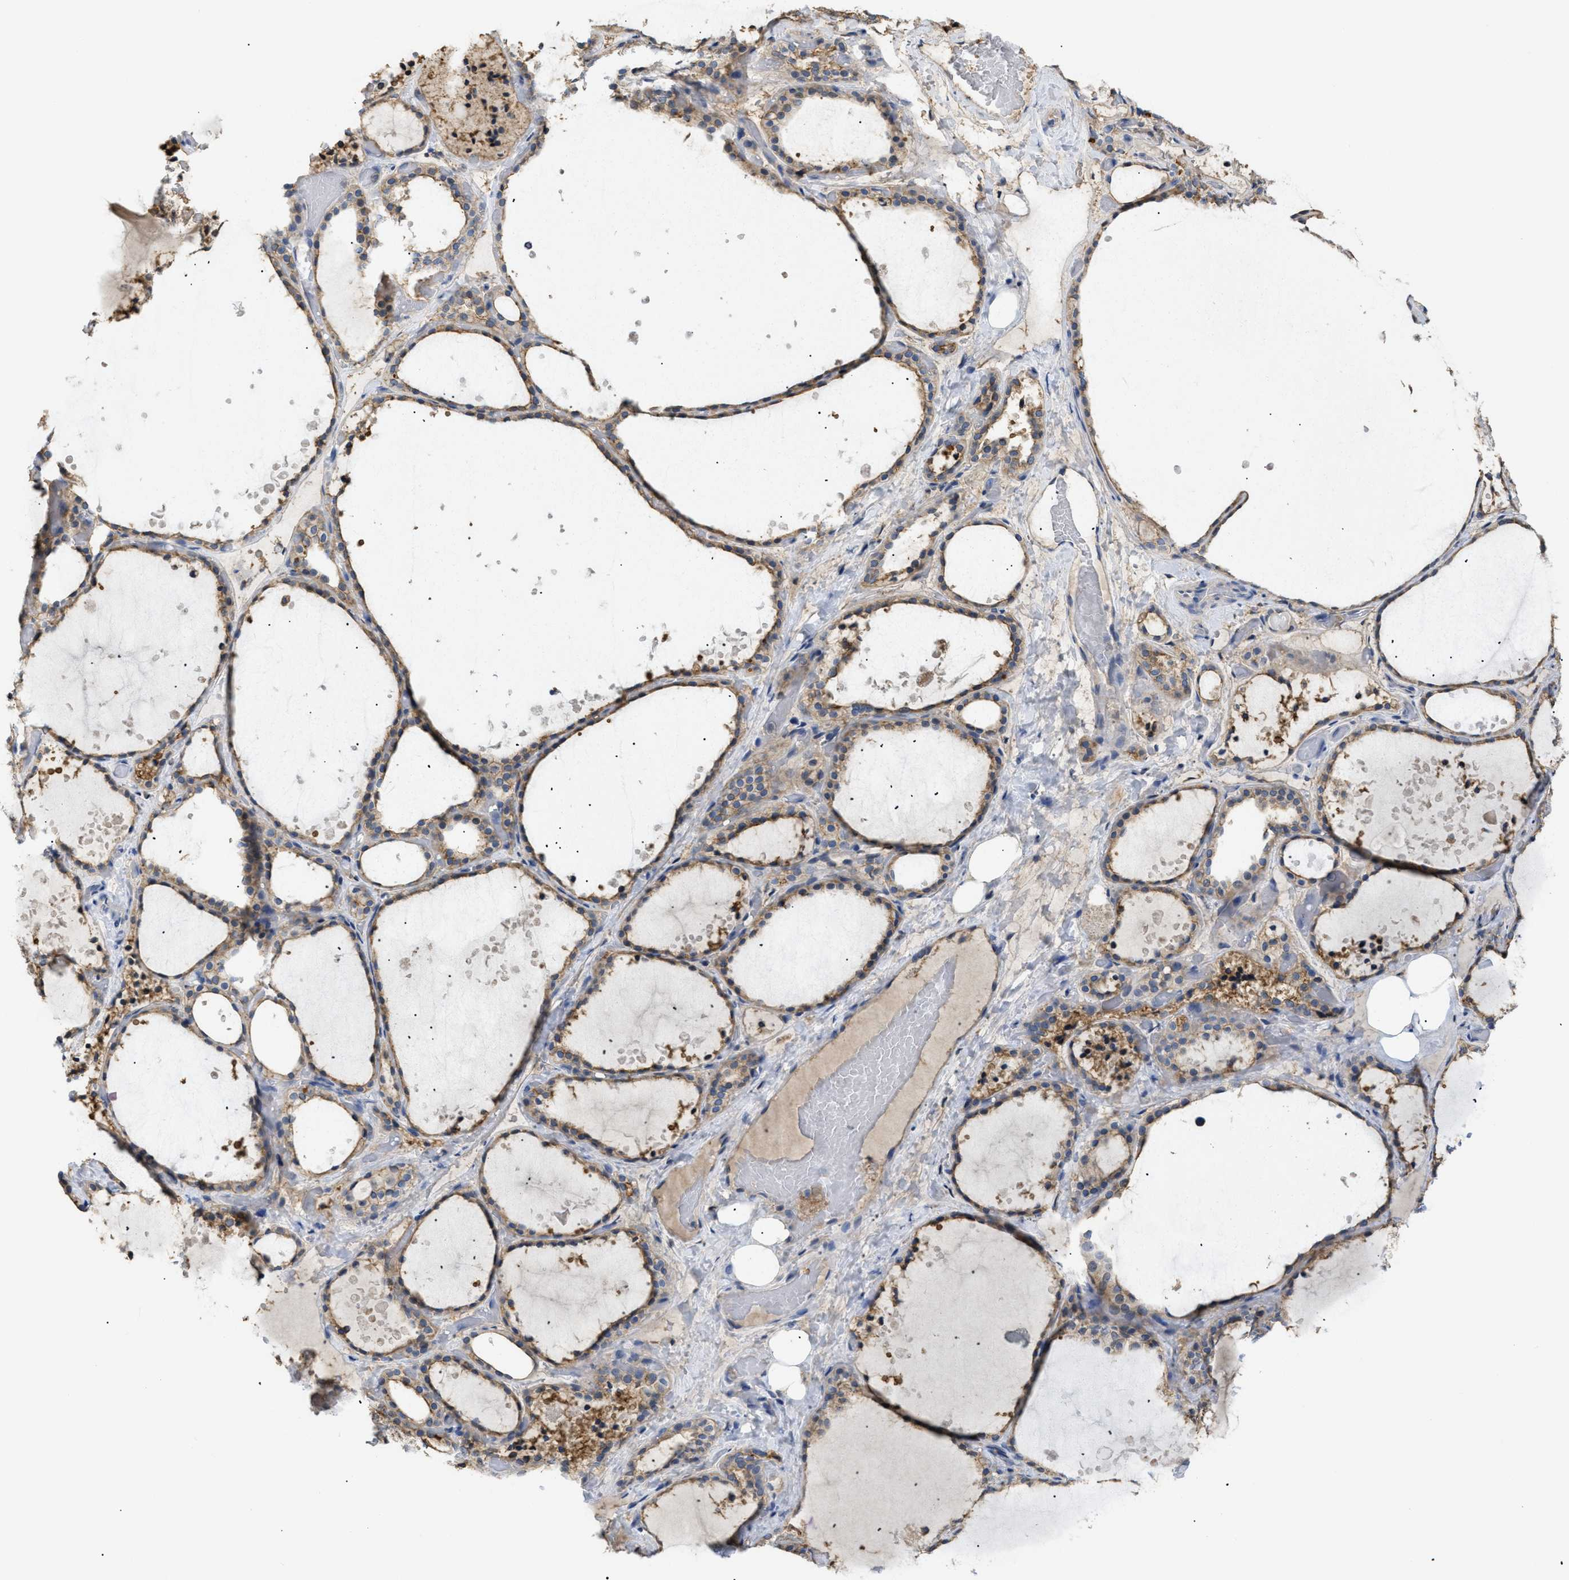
{"staining": {"intensity": "moderate", "quantity": ">75%", "location": "cytoplasmic/membranous"}, "tissue": "thyroid gland", "cell_type": "Glandular cells", "image_type": "normal", "snomed": [{"axis": "morphology", "description": "Normal tissue, NOS"}, {"axis": "topography", "description": "Thyroid gland"}], "caption": "Immunohistochemistry (IHC) micrograph of unremarkable thyroid gland: human thyroid gland stained using immunohistochemistry (IHC) reveals medium levels of moderate protein expression localized specifically in the cytoplasmic/membranous of glandular cells, appearing as a cytoplasmic/membranous brown color.", "gene": "ANXA4", "patient": {"sex": "female", "age": 44}}